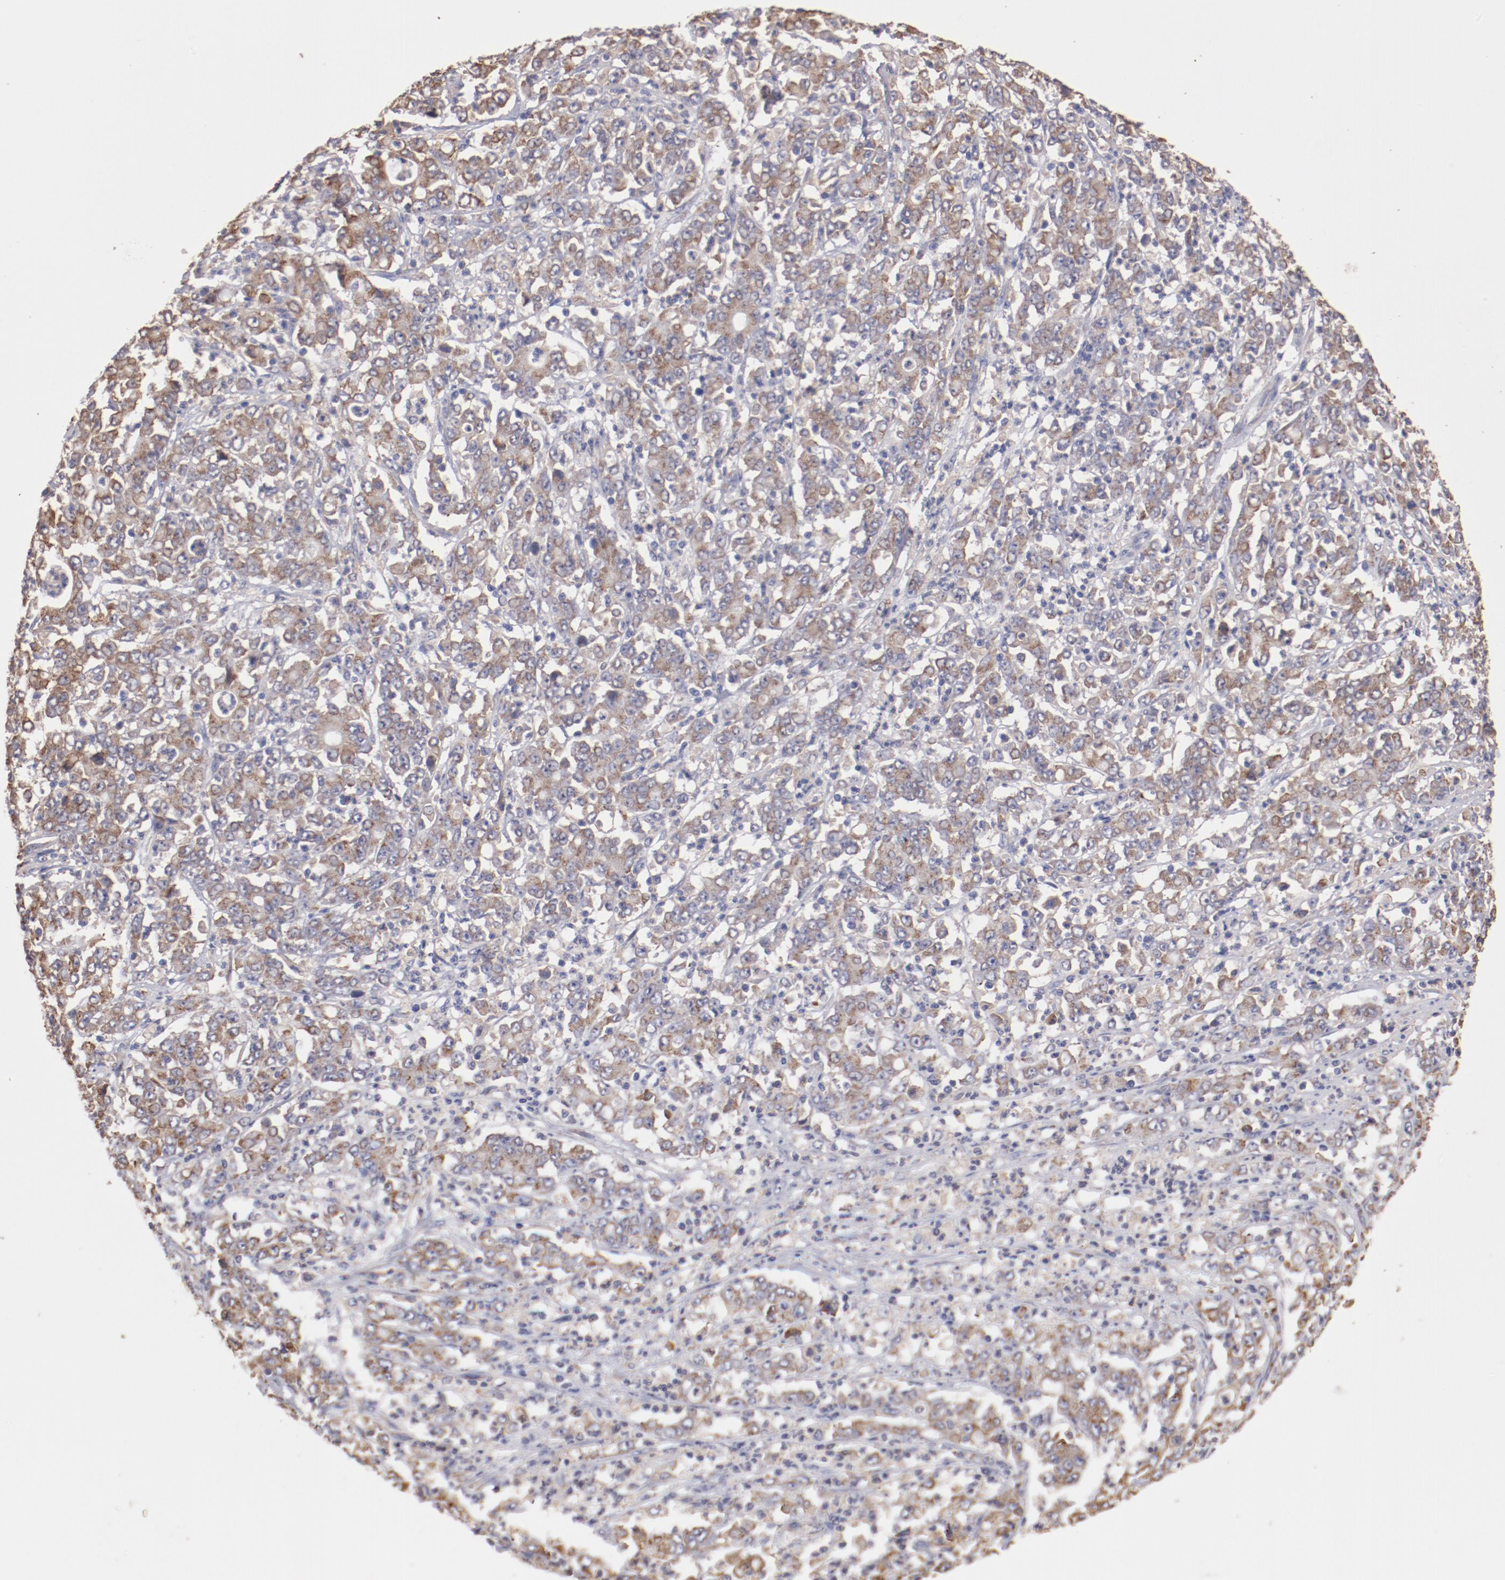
{"staining": {"intensity": "weak", "quantity": "25%-75%", "location": "cytoplasmic/membranous"}, "tissue": "stomach cancer", "cell_type": "Tumor cells", "image_type": "cancer", "snomed": [{"axis": "morphology", "description": "Adenocarcinoma, NOS"}, {"axis": "topography", "description": "Stomach, lower"}], "caption": "Protein staining displays weak cytoplasmic/membranous staining in approximately 25%-75% of tumor cells in stomach cancer. (DAB (3,3'-diaminobenzidine) IHC with brightfield microscopy, high magnification).", "gene": "NFKBIE", "patient": {"sex": "female", "age": 71}}